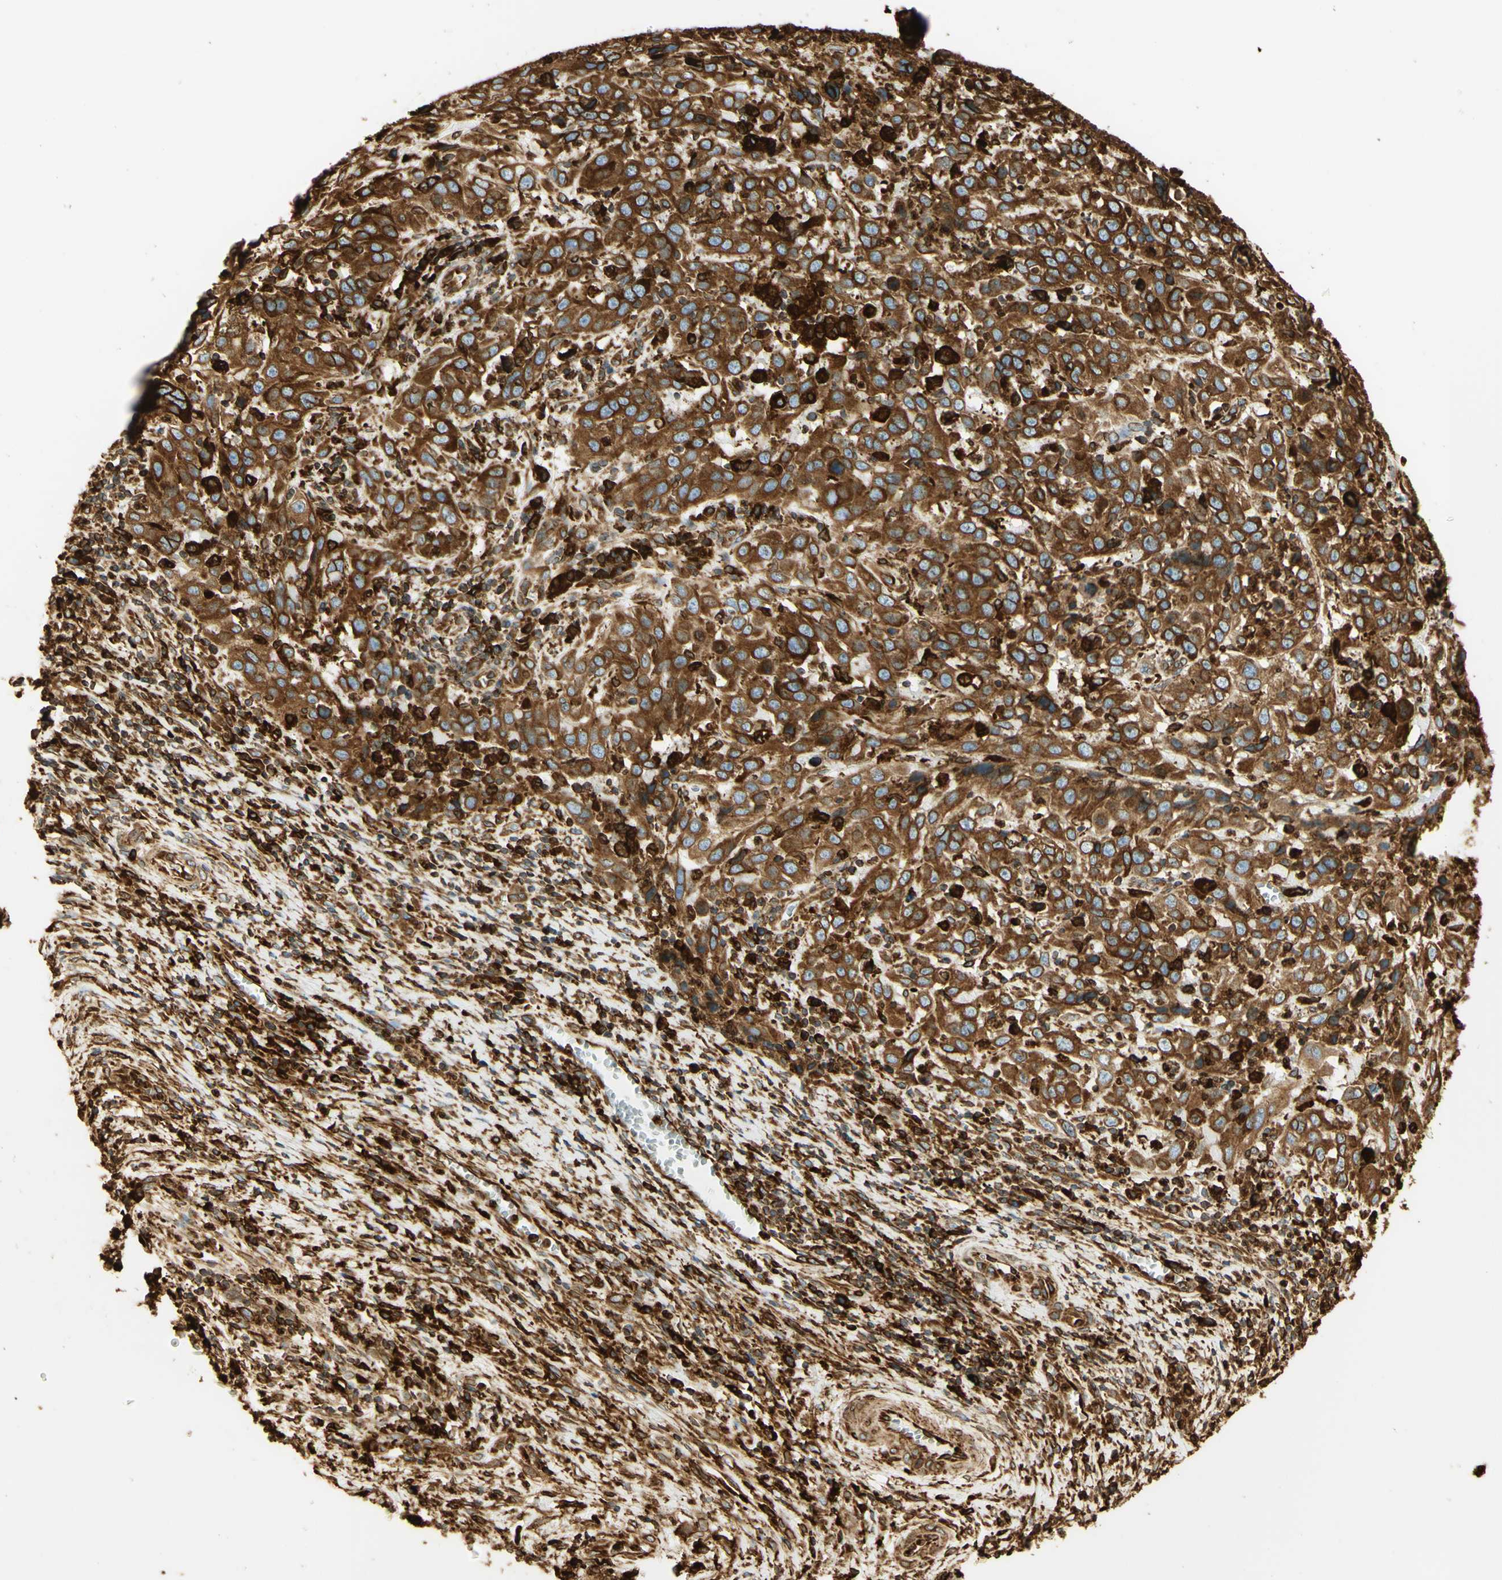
{"staining": {"intensity": "strong", "quantity": ">75%", "location": "cytoplasmic/membranous"}, "tissue": "cervical cancer", "cell_type": "Tumor cells", "image_type": "cancer", "snomed": [{"axis": "morphology", "description": "Squamous cell carcinoma, NOS"}, {"axis": "topography", "description": "Cervix"}], "caption": "There is high levels of strong cytoplasmic/membranous staining in tumor cells of squamous cell carcinoma (cervical), as demonstrated by immunohistochemical staining (brown color).", "gene": "CANX", "patient": {"sex": "female", "age": 32}}